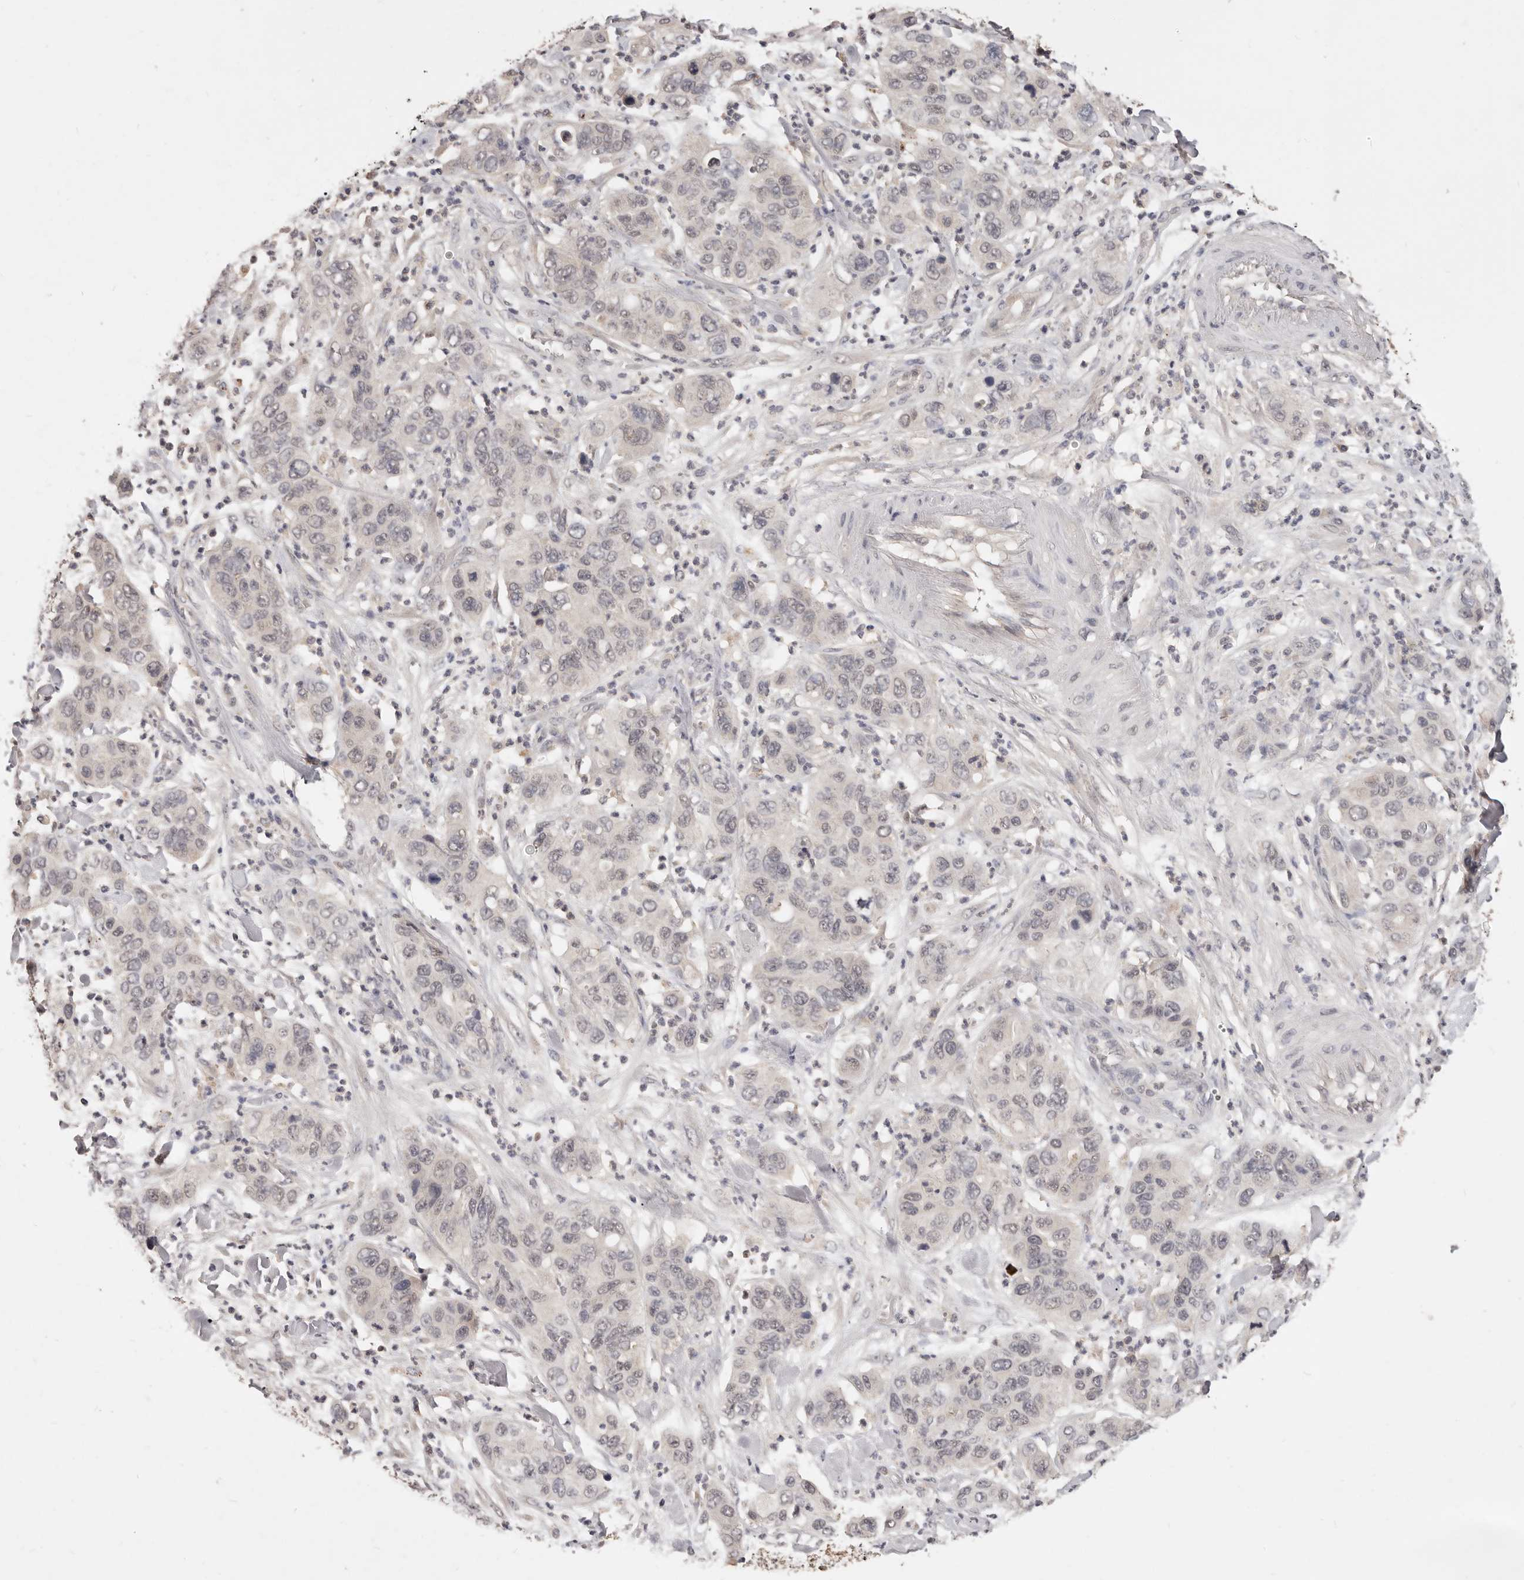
{"staining": {"intensity": "negative", "quantity": "none", "location": "none"}, "tissue": "pancreatic cancer", "cell_type": "Tumor cells", "image_type": "cancer", "snomed": [{"axis": "morphology", "description": "Adenocarcinoma, NOS"}, {"axis": "topography", "description": "Pancreas"}], "caption": "The micrograph shows no significant expression in tumor cells of pancreatic cancer (adenocarcinoma).", "gene": "TSPAN13", "patient": {"sex": "female", "age": 71}}